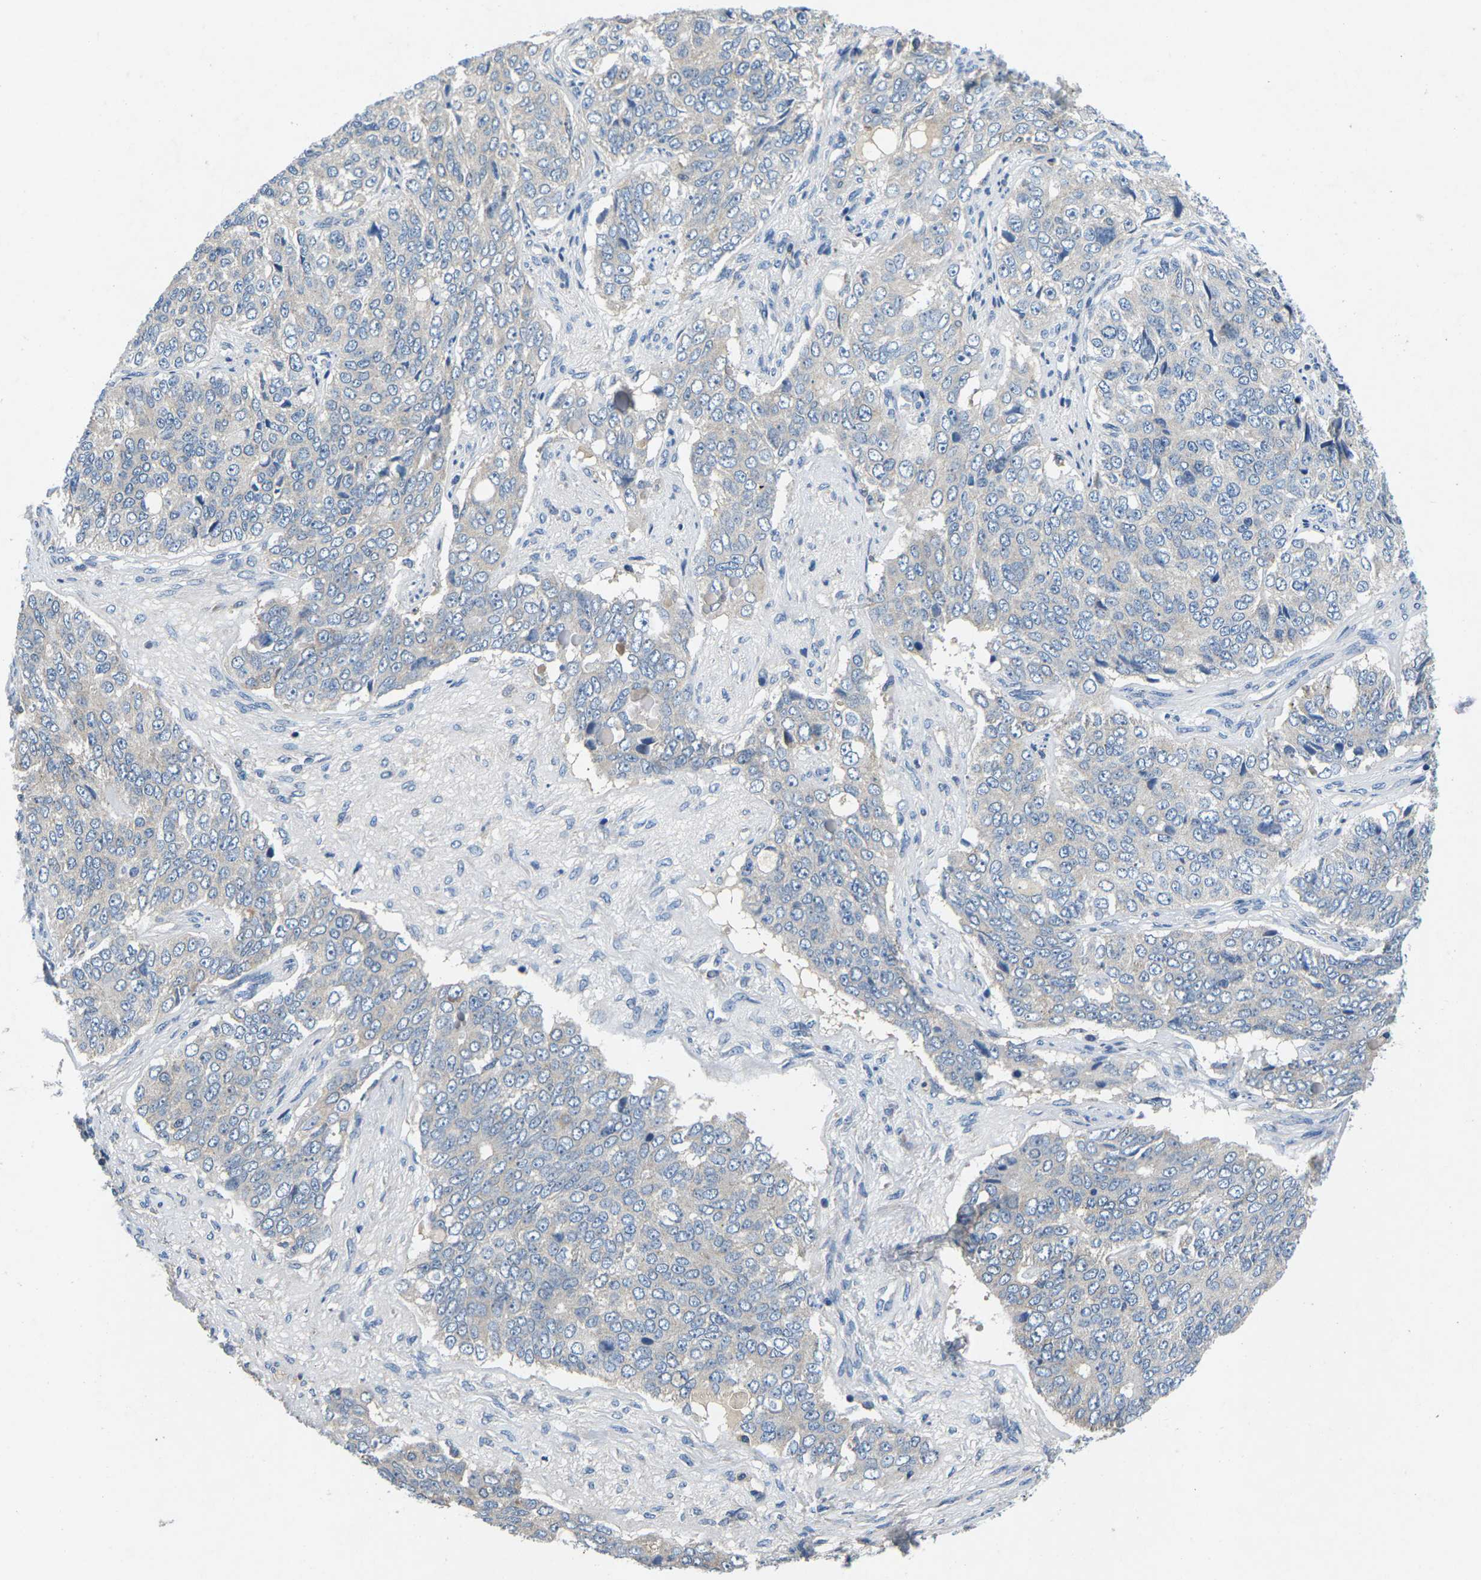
{"staining": {"intensity": "weak", "quantity": "<25%", "location": "cytoplasmic/membranous"}, "tissue": "ovarian cancer", "cell_type": "Tumor cells", "image_type": "cancer", "snomed": [{"axis": "morphology", "description": "Carcinoma, endometroid"}, {"axis": "topography", "description": "Ovary"}], "caption": "There is no significant expression in tumor cells of endometroid carcinoma (ovarian). (Immunohistochemistry (ihc), brightfield microscopy, high magnification).", "gene": "PDCD6IP", "patient": {"sex": "female", "age": 51}}